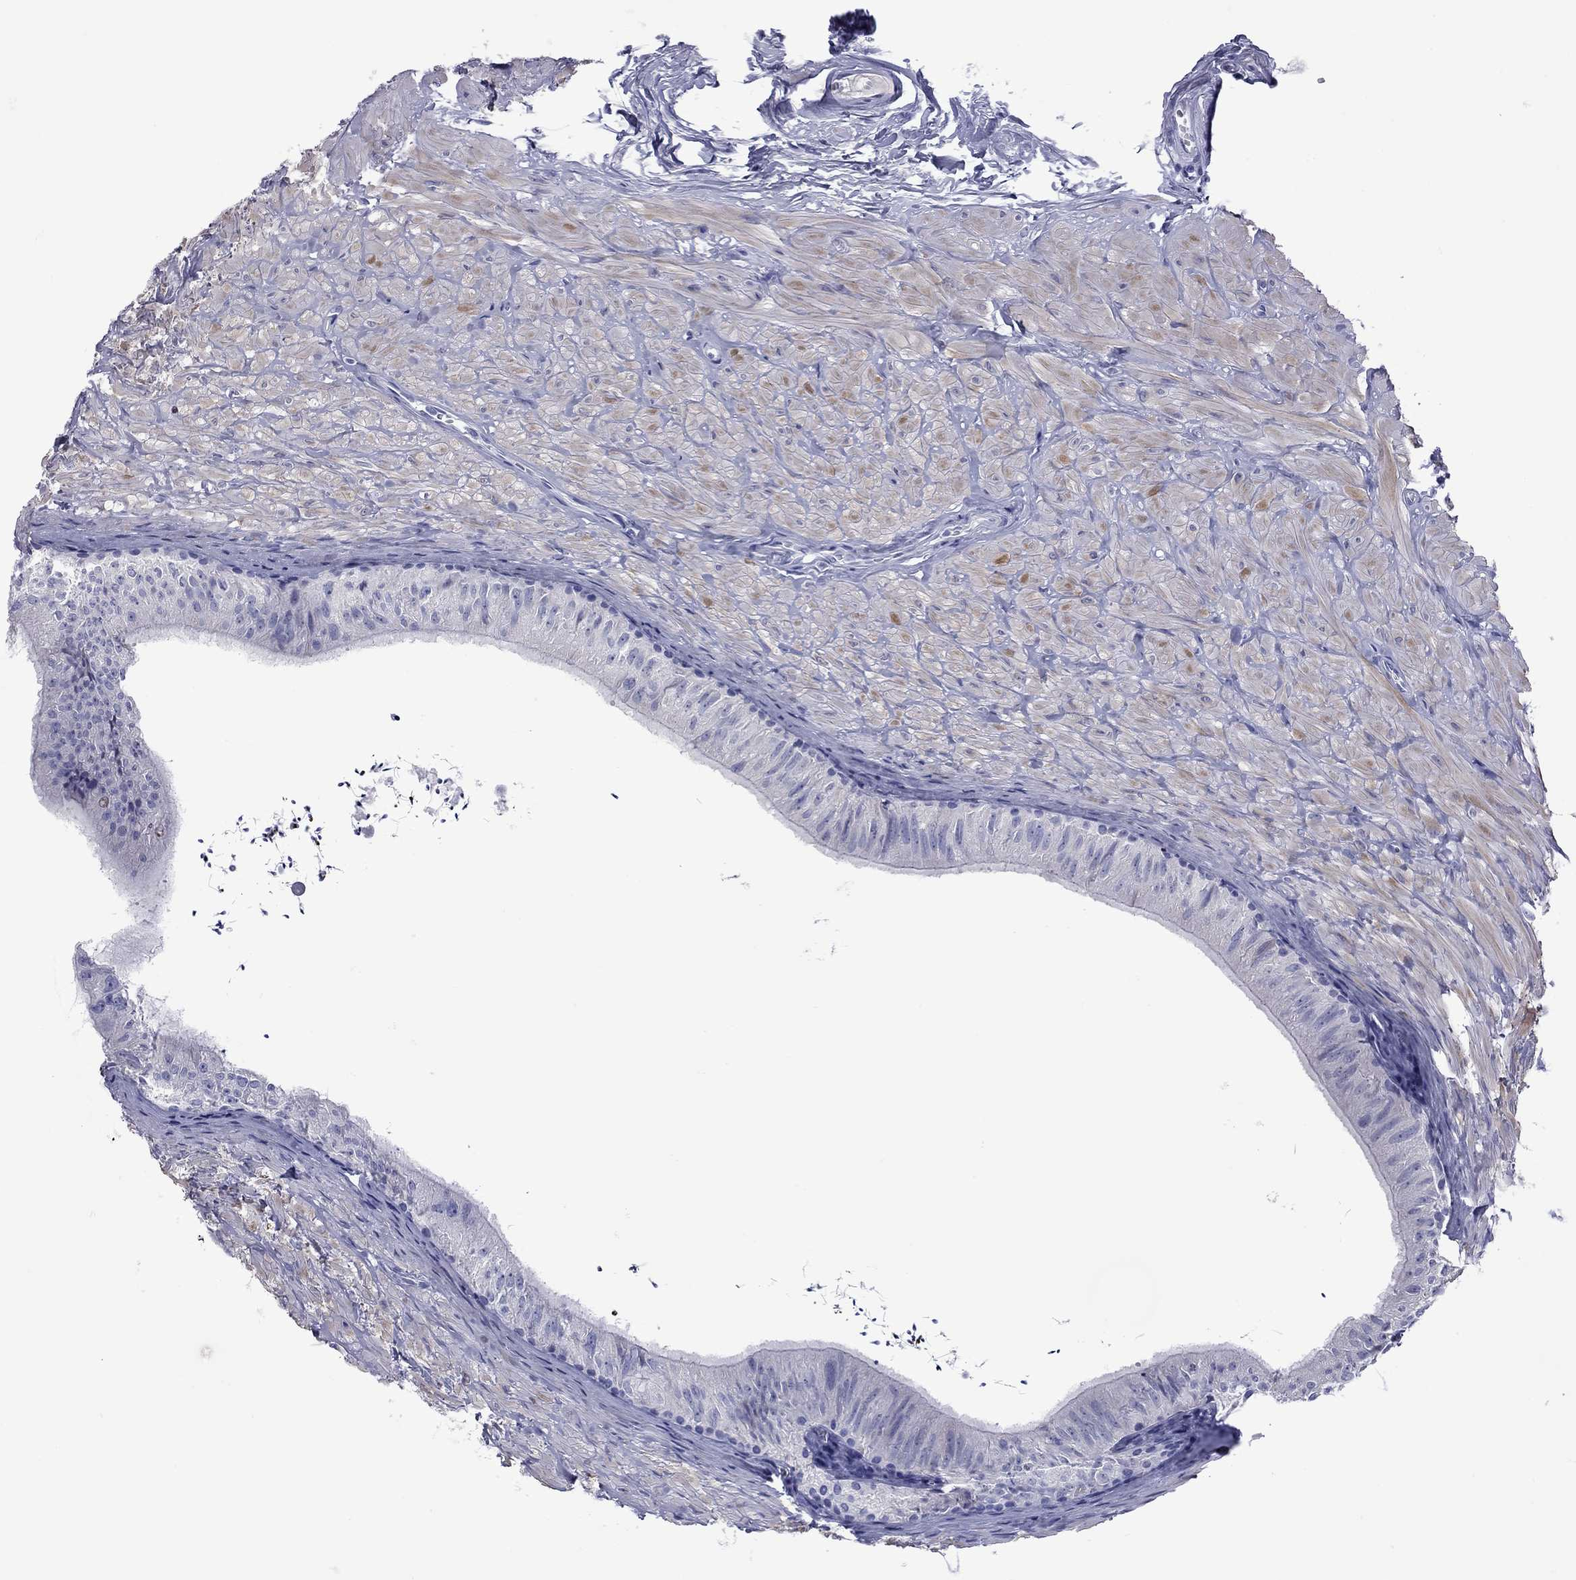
{"staining": {"intensity": "negative", "quantity": "none", "location": "none"}, "tissue": "epididymis", "cell_type": "Glandular cells", "image_type": "normal", "snomed": [{"axis": "morphology", "description": "Normal tissue, NOS"}, {"axis": "topography", "description": "Epididymis"}], "caption": "DAB immunohistochemical staining of normal epididymis exhibits no significant expression in glandular cells. (DAB (3,3'-diaminobenzidine) immunohistochemistry visualized using brightfield microscopy, high magnification).", "gene": "EPPIN", "patient": {"sex": "male", "age": 32}}